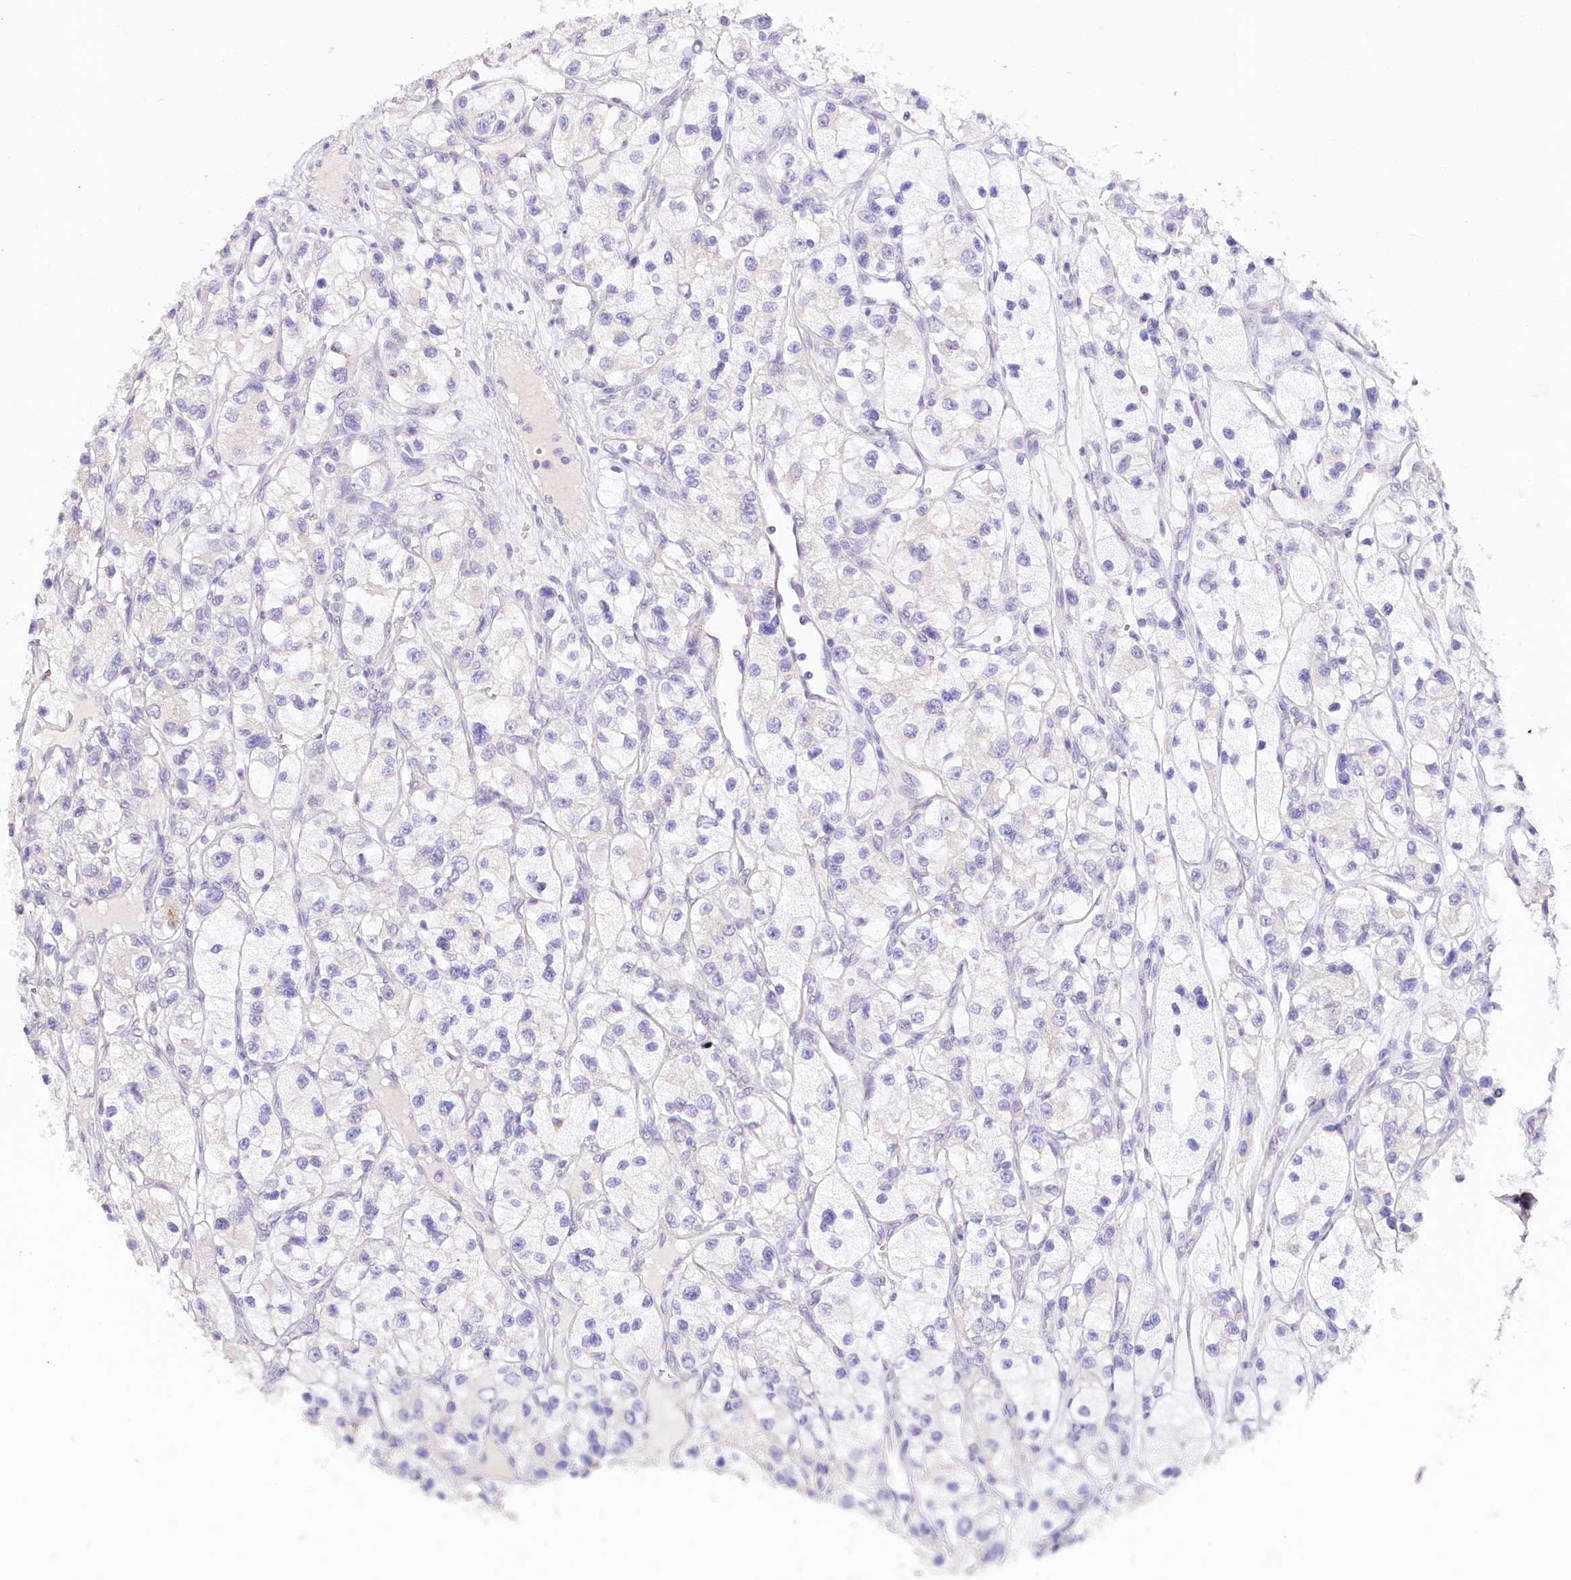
{"staining": {"intensity": "negative", "quantity": "none", "location": "none"}, "tissue": "renal cancer", "cell_type": "Tumor cells", "image_type": "cancer", "snomed": [{"axis": "morphology", "description": "Adenocarcinoma, NOS"}, {"axis": "topography", "description": "Kidney"}], "caption": "This is a histopathology image of IHC staining of renal cancer, which shows no staining in tumor cells.", "gene": "TP53", "patient": {"sex": "female", "age": 57}}